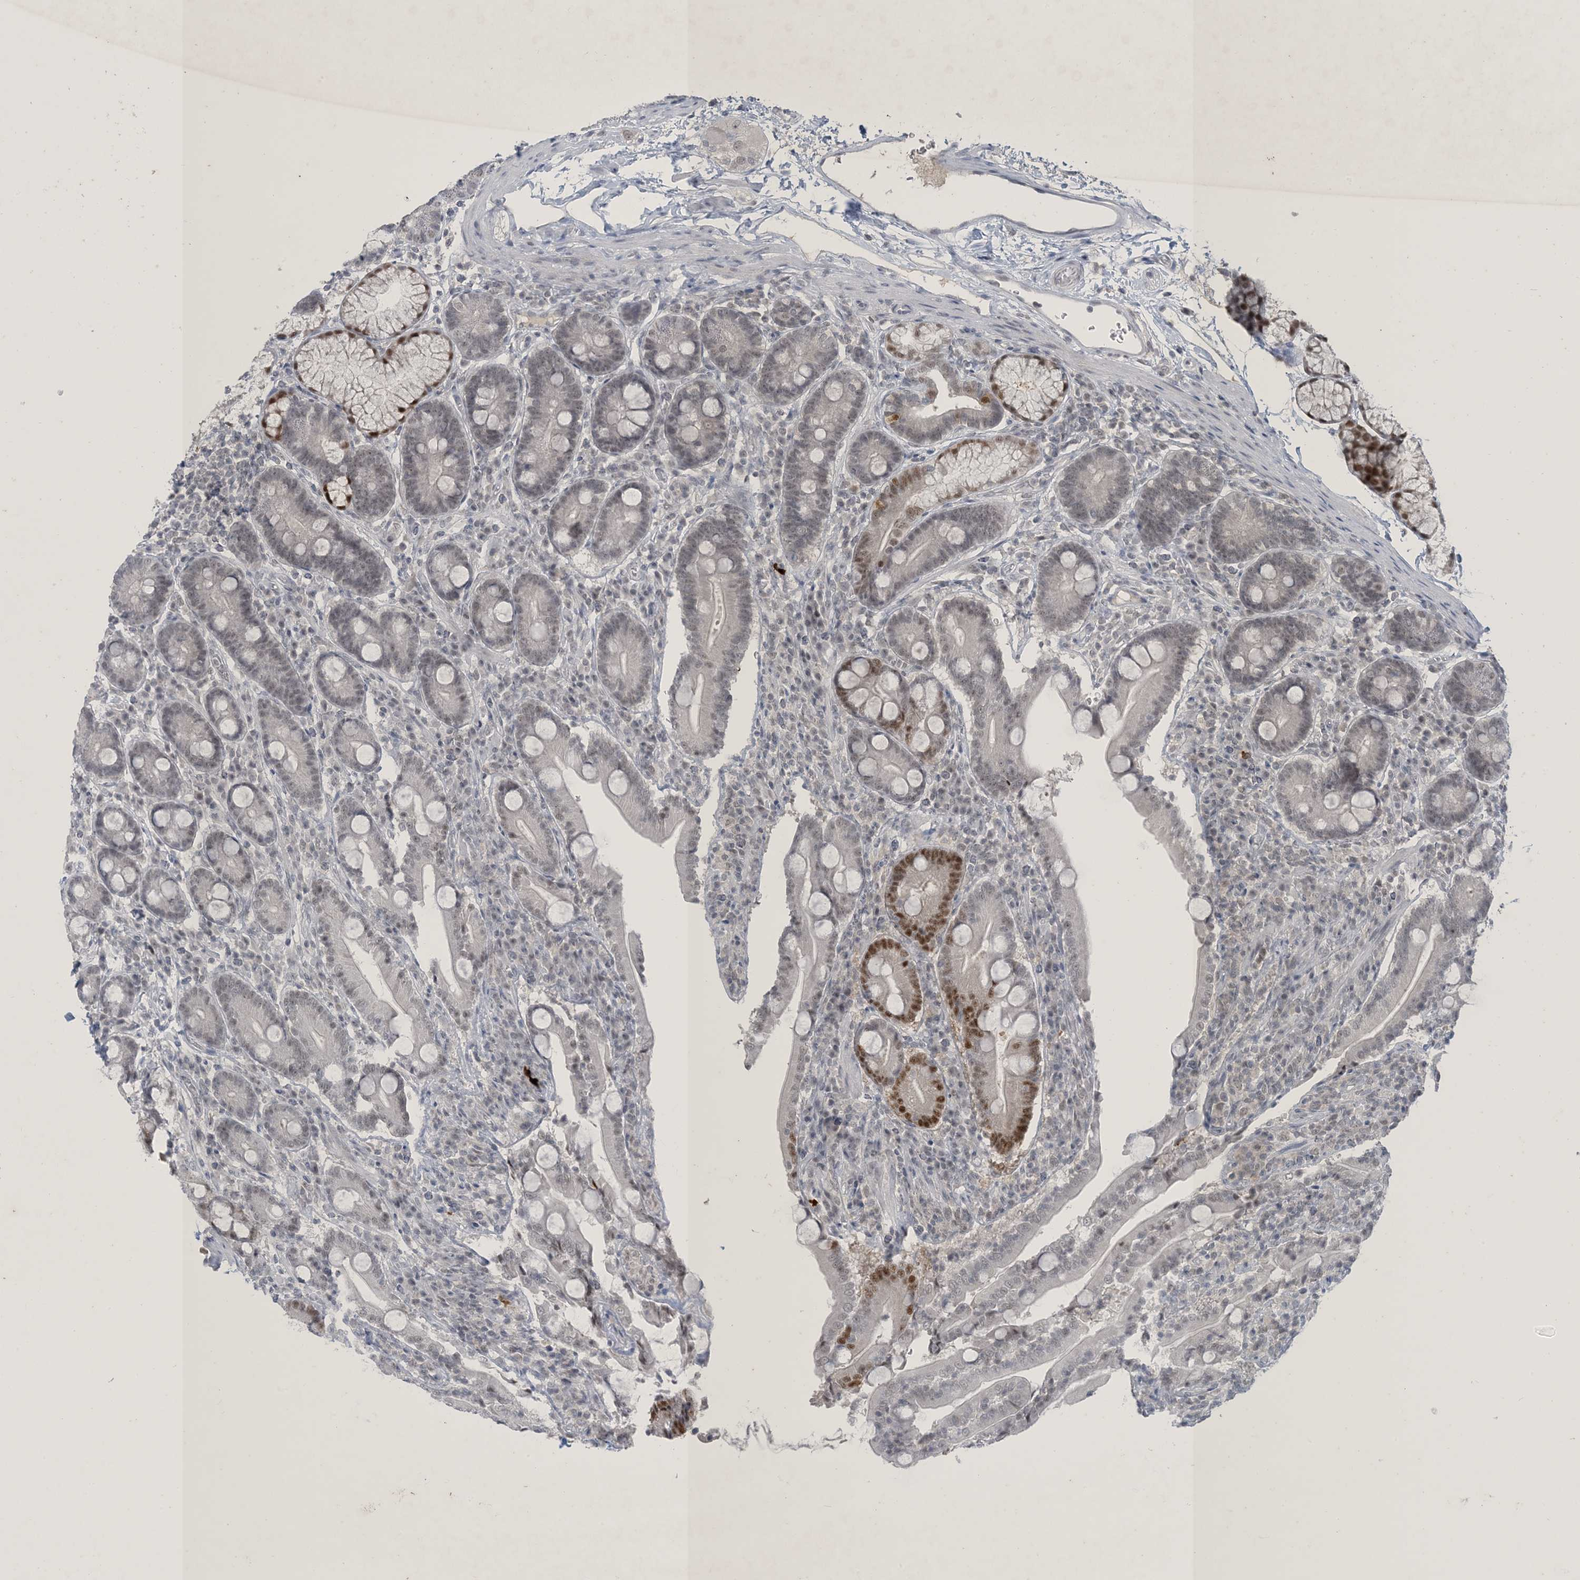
{"staining": {"intensity": "weak", "quantity": "25%-75%", "location": "nuclear"}, "tissue": "duodenum", "cell_type": "Glandular cells", "image_type": "normal", "snomed": [{"axis": "morphology", "description": "Normal tissue, NOS"}, {"axis": "topography", "description": "Duodenum"}], "caption": "Immunohistochemistry (IHC) image of unremarkable duodenum: duodenum stained using immunohistochemistry displays low levels of weak protein expression localized specifically in the nuclear of glandular cells, appearing as a nuclear brown color.", "gene": "ZNF674", "patient": {"sex": "male", "age": 35}}